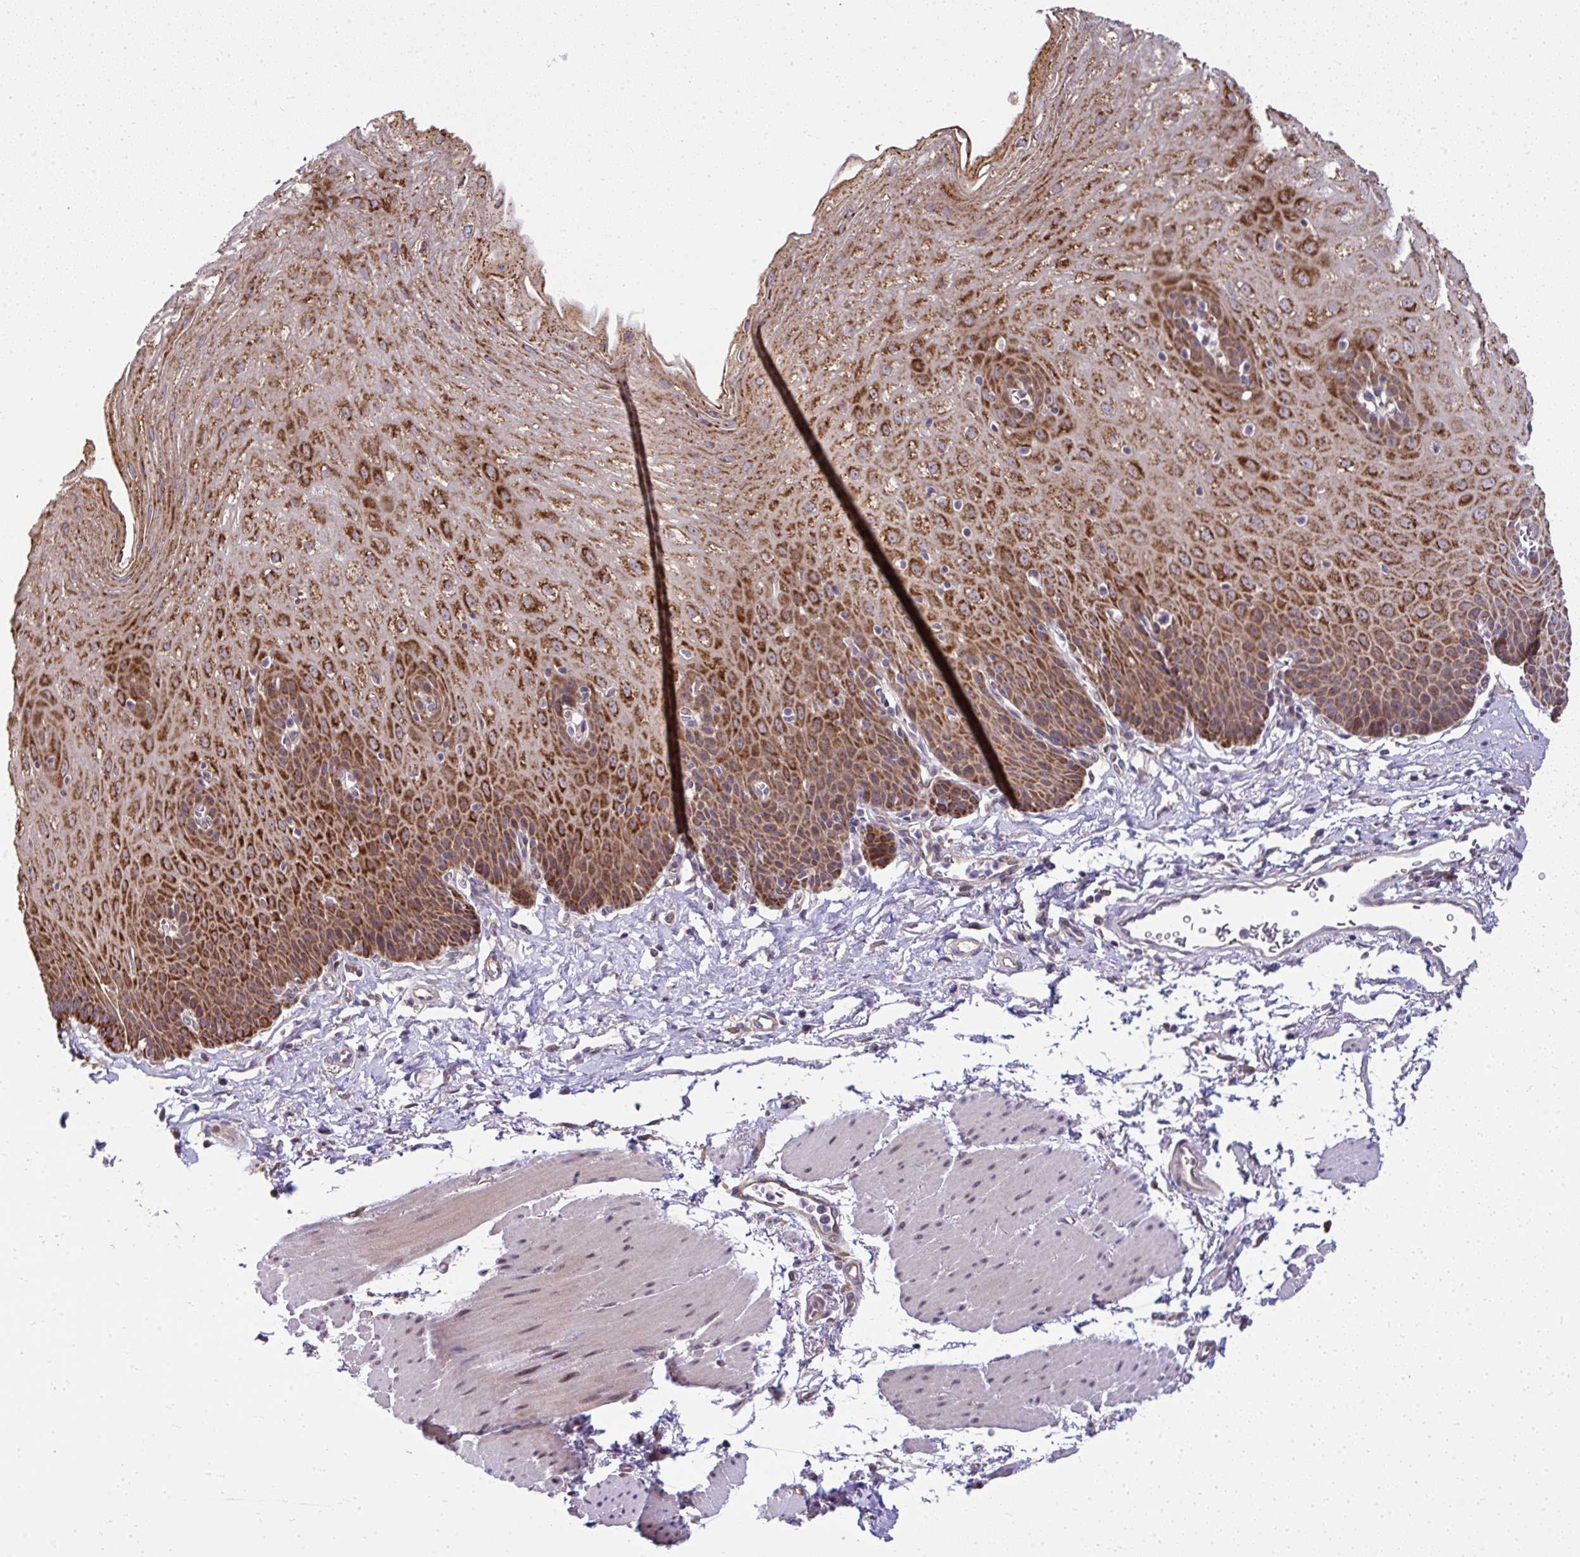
{"staining": {"intensity": "strong", "quantity": ">75%", "location": "cytoplasmic/membranous"}, "tissue": "esophagus", "cell_type": "Squamous epithelial cells", "image_type": "normal", "snomed": [{"axis": "morphology", "description": "Normal tissue, NOS"}, {"axis": "topography", "description": "Esophagus"}], "caption": "Strong cytoplasmic/membranous expression is seen in about >75% of squamous epithelial cells in unremarkable esophagus. The protein is stained brown, and the nuclei are stained in blue (DAB IHC with brightfield microscopy, high magnification).", "gene": "RDH14", "patient": {"sex": "female", "age": 81}}